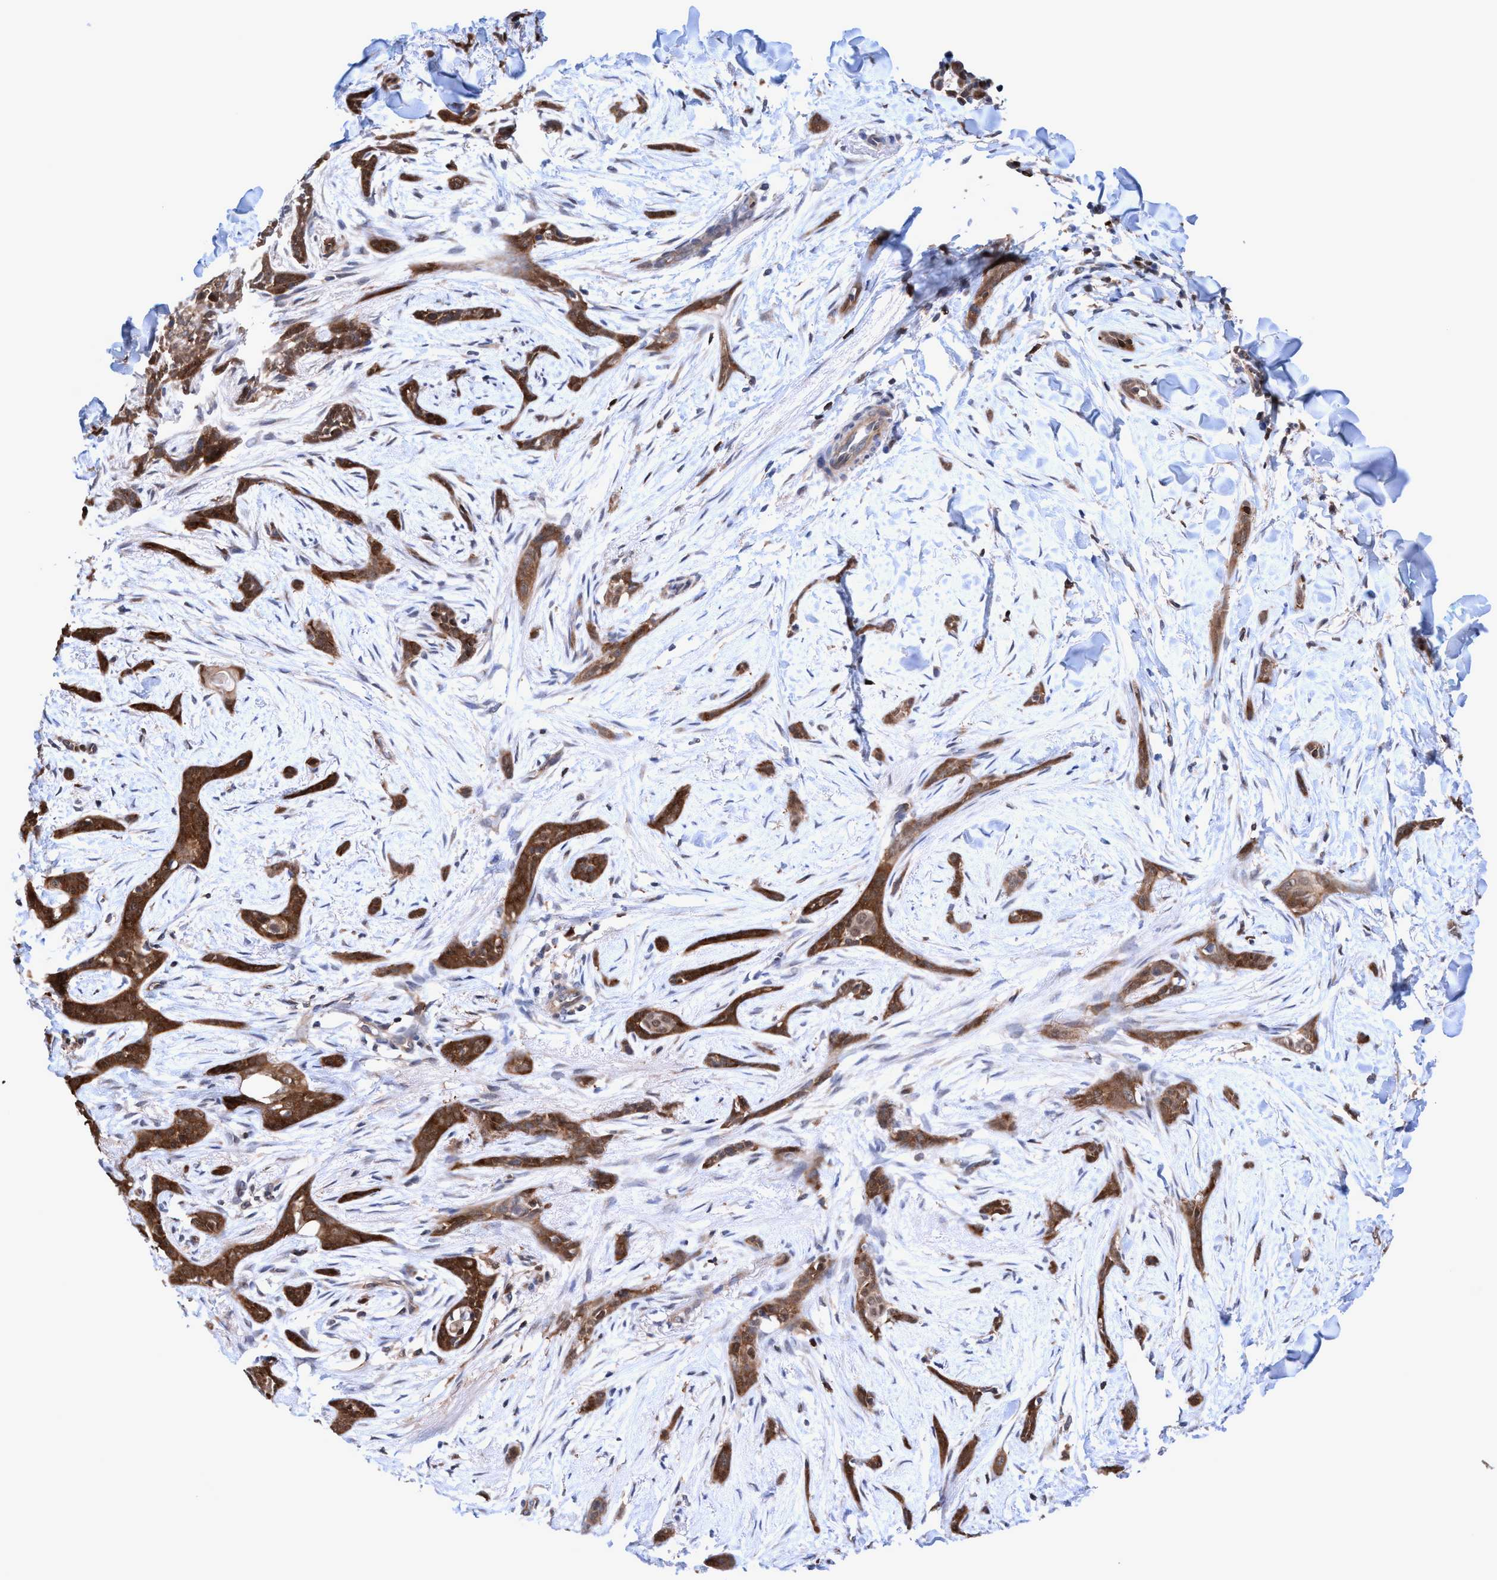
{"staining": {"intensity": "moderate", "quantity": ">75%", "location": "cytoplasmic/membranous"}, "tissue": "skin cancer", "cell_type": "Tumor cells", "image_type": "cancer", "snomed": [{"axis": "morphology", "description": "Basal cell carcinoma"}, {"axis": "morphology", "description": "Adnexal tumor, benign"}, {"axis": "topography", "description": "Skin"}], "caption": "A photomicrograph showing moderate cytoplasmic/membranous positivity in about >75% of tumor cells in basal cell carcinoma (skin), as visualized by brown immunohistochemical staining.", "gene": "GLOD4", "patient": {"sex": "female", "age": 42}}